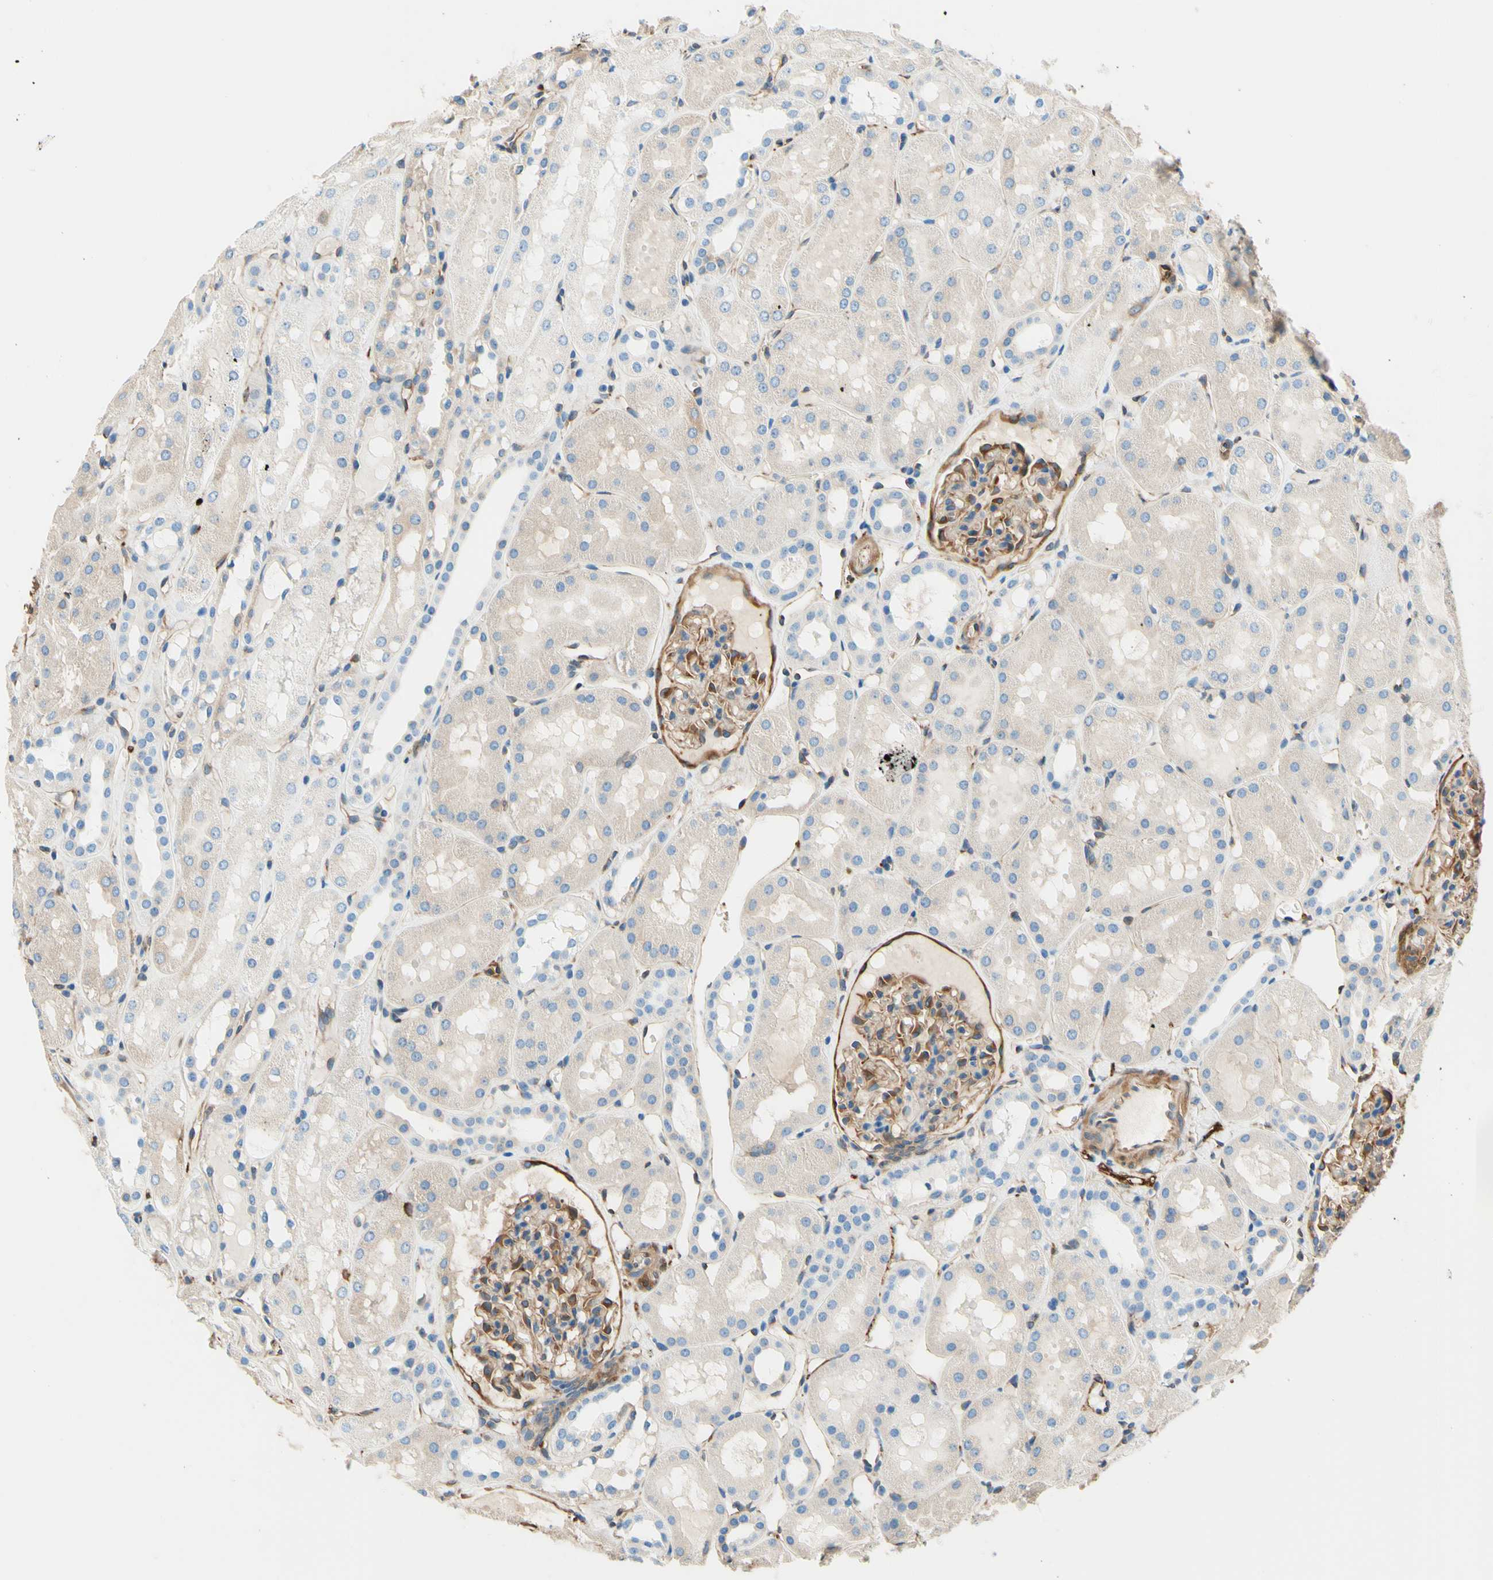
{"staining": {"intensity": "moderate", "quantity": ">75%", "location": "cytoplasmic/membranous"}, "tissue": "kidney", "cell_type": "Cells in glomeruli", "image_type": "normal", "snomed": [{"axis": "morphology", "description": "Normal tissue, NOS"}, {"axis": "topography", "description": "Kidney"}, {"axis": "topography", "description": "Urinary bladder"}], "caption": "Kidney stained with immunohistochemistry reveals moderate cytoplasmic/membranous positivity in about >75% of cells in glomeruli. (DAB (3,3'-diaminobenzidine) IHC with brightfield microscopy, high magnification).", "gene": "DPYSL3", "patient": {"sex": "male", "age": 16}}